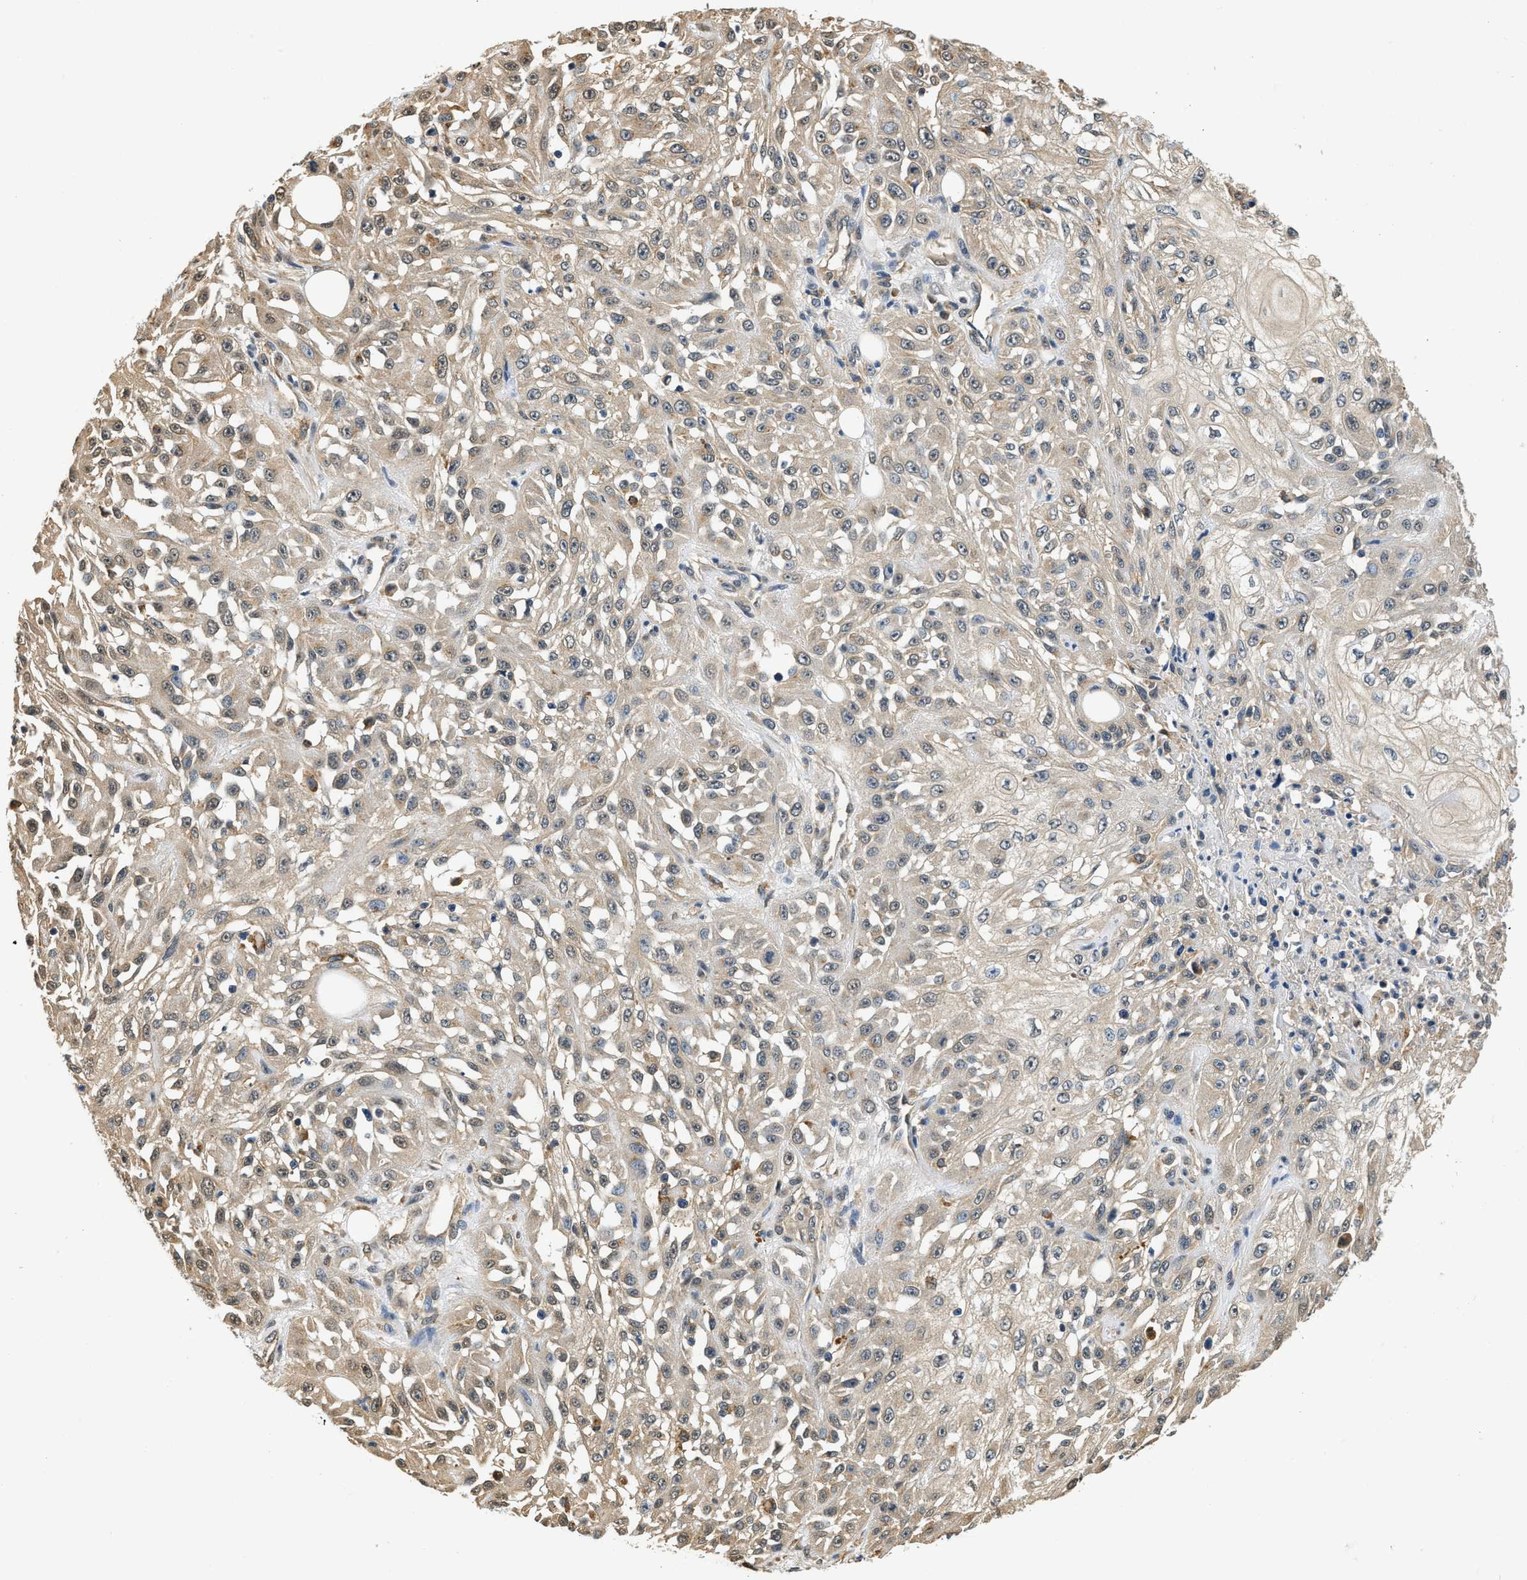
{"staining": {"intensity": "weak", "quantity": ">75%", "location": "cytoplasmic/membranous"}, "tissue": "skin cancer", "cell_type": "Tumor cells", "image_type": "cancer", "snomed": [{"axis": "morphology", "description": "Squamous cell carcinoma, NOS"}, {"axis": "morphology", "description": "Squamous cell carcinoma, metastatic, NOS"}, {"axis": "topography", "description": "Skin"}, {"axis": "topography", "description": "Lymph node"}], "caption": "IHC of metastatic squamous cell carcinoma (skin) demonstrates low levels of weak cytoplasmic/membranous positivity in about >75% of tumor cells. The staining was performed using DAB (3,3'-diaminobenzidine) to visualize the protein expression in brown, while the nuclei were stained in blue with hematoxylin (Magnification: 20x).", "gene": "BCL7C", "patient": {"sex": "male", "age": 75}}